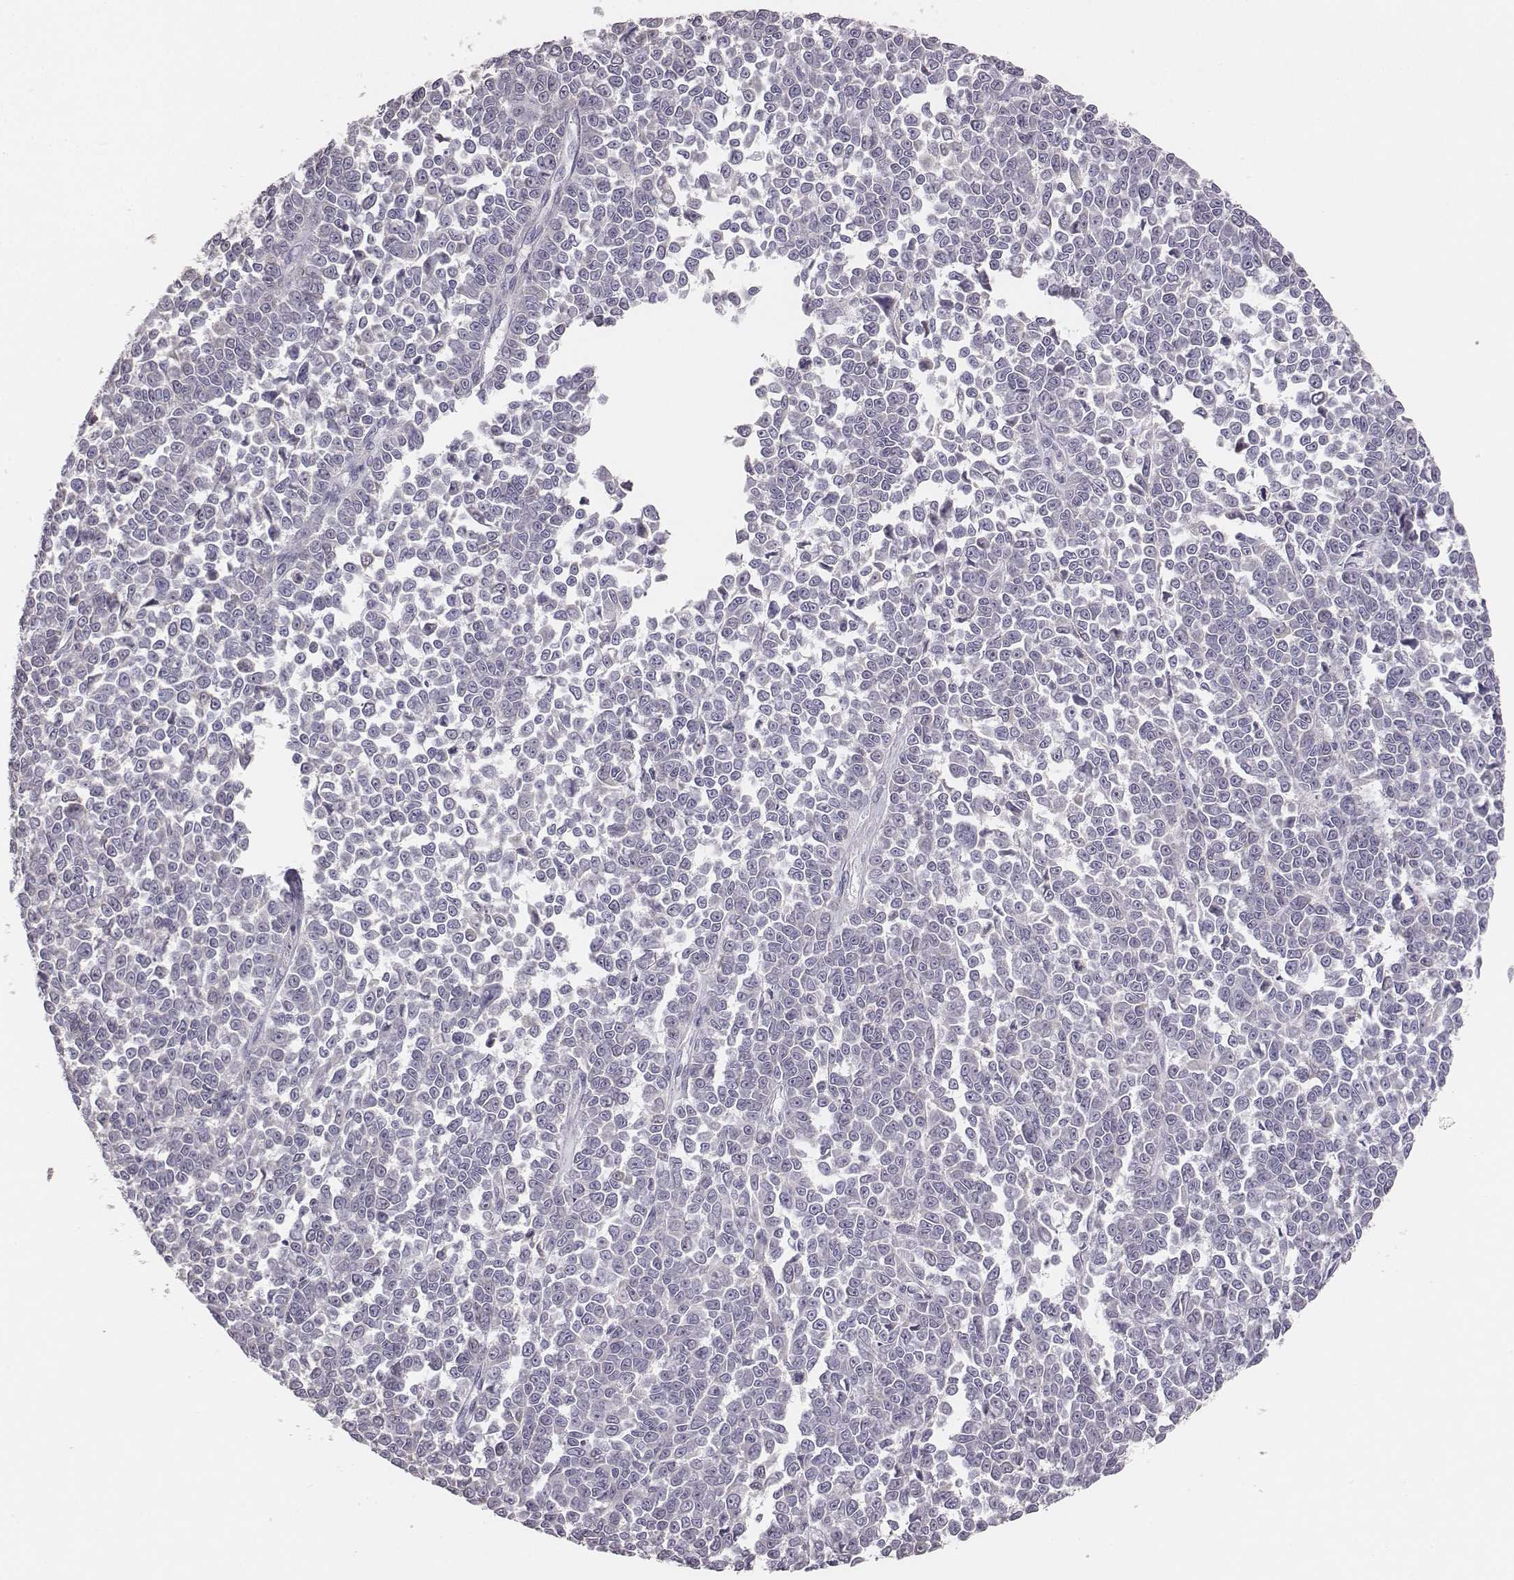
{"staining": {"intensity": "negative", "quantity": "none", "location": "none"}, "tissue": "melanoma", "cell_type": "Tumor cells", "image_type": "cancer", "snomed": [{"axis": "morphology", "description": "Malignant melanoma, NOS"}, {"axis": "topography", "description": "Skin"}], "caption": "There is no significant expression in tumor cells of melanoma.", "gene": "PBK", "patient": {"sex": "female", "age": 95}}